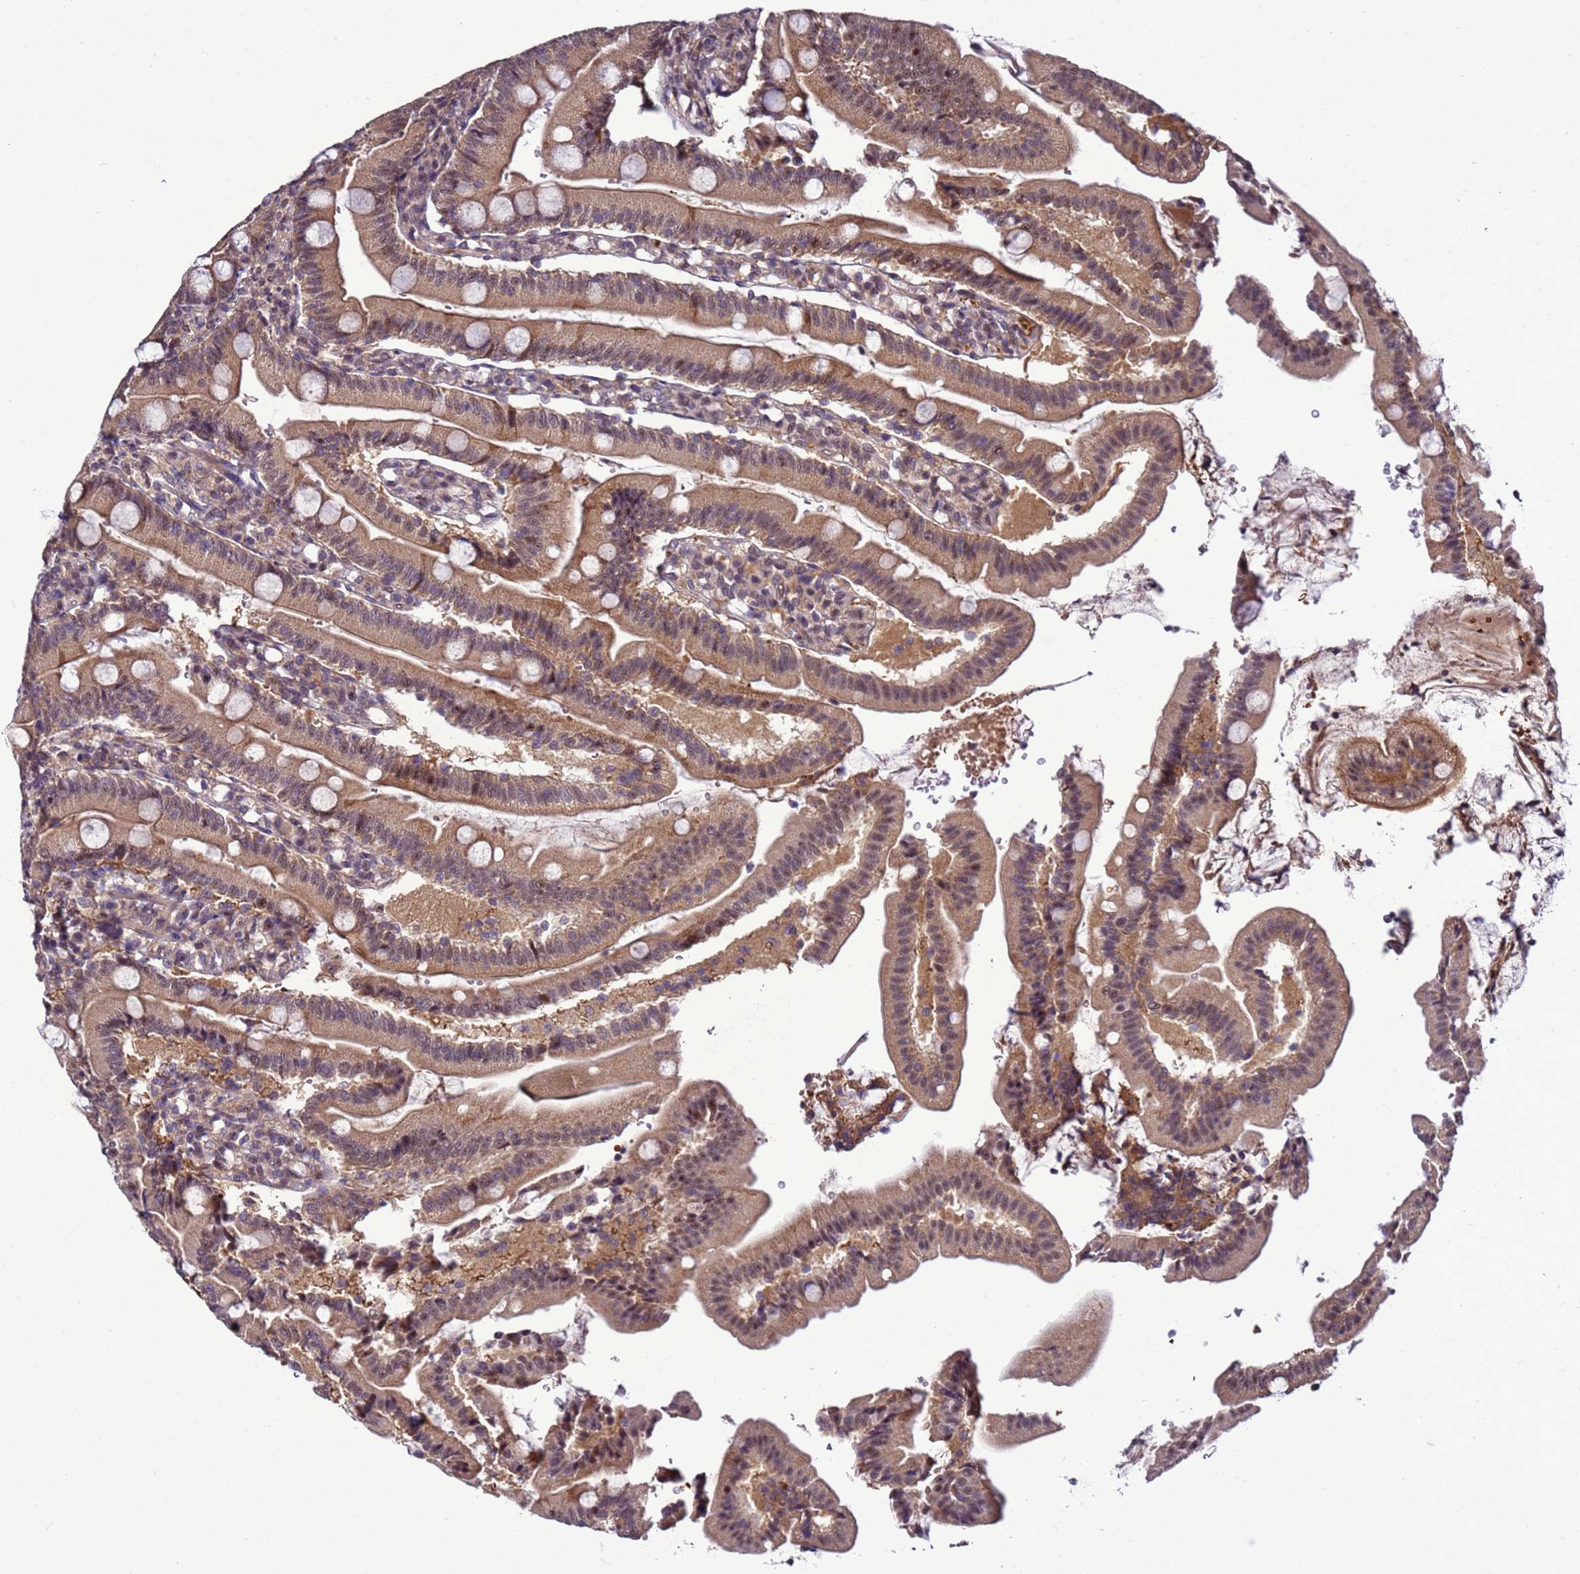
{"staining": {"intensity": "moderate", "quantity": ">75%", "location": "cytoplasmic/membranous,nuclear"}, "tissue": "duodenum", "cell_type": "Glandular cells", "image_type": "normal", "snomed": [{"axis": "morphology", "description": "Normal tissue, NOS"}, {"axis": "topography", "description": "Duodenum"}], "caption": "DAB (3,3'-diaminobenzidine) immunohistochemical staining of normal human duodenum reveals moderate cytoplasmic/membranous,nuclear protein expression in approximately >75% of glandular cells.", "gene": "GEN1", "patient": {"sex": "female", "age": 67}}